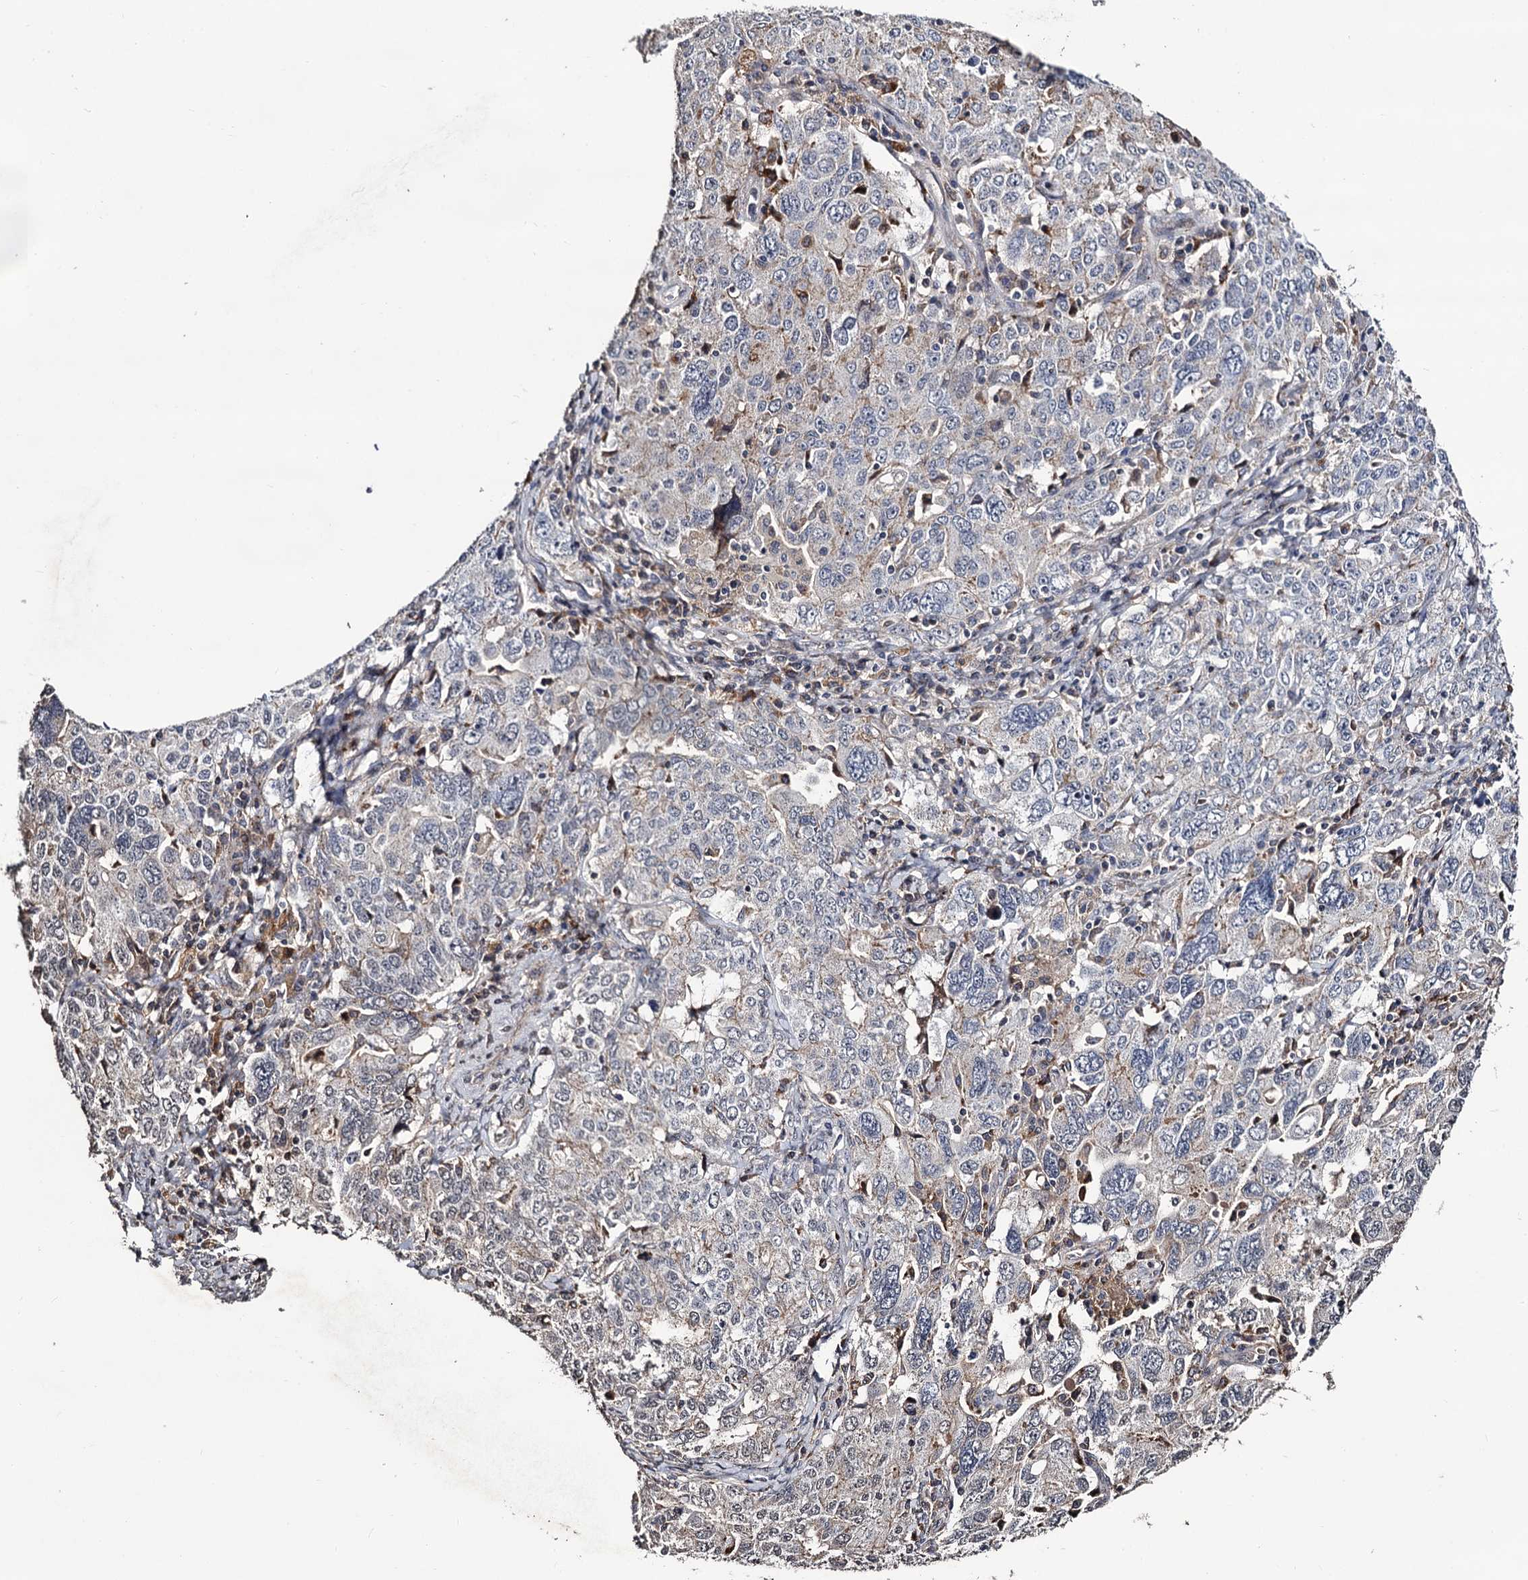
{"staining": {"intensity": "weak", "quantity": "<25%", "location": "cytoplasmic/membranous"}, "tissue": "ovarian cancer", "cell_type": "Tumor cells", "image_type": "cancer", "snomed": [{"axis": "morphology", "description": "Carcinoma, endometroid"}, {"axis": "topography", "description": "Ovary"}], "caption": "IHC micrograph of neoplastic tissue: human ovarian endometroid carcinoma stained with DAB shows no significant protein expression in tumor cells.", "gene": "MICAL2", "patient": {"sex": "female", "age": 62}}